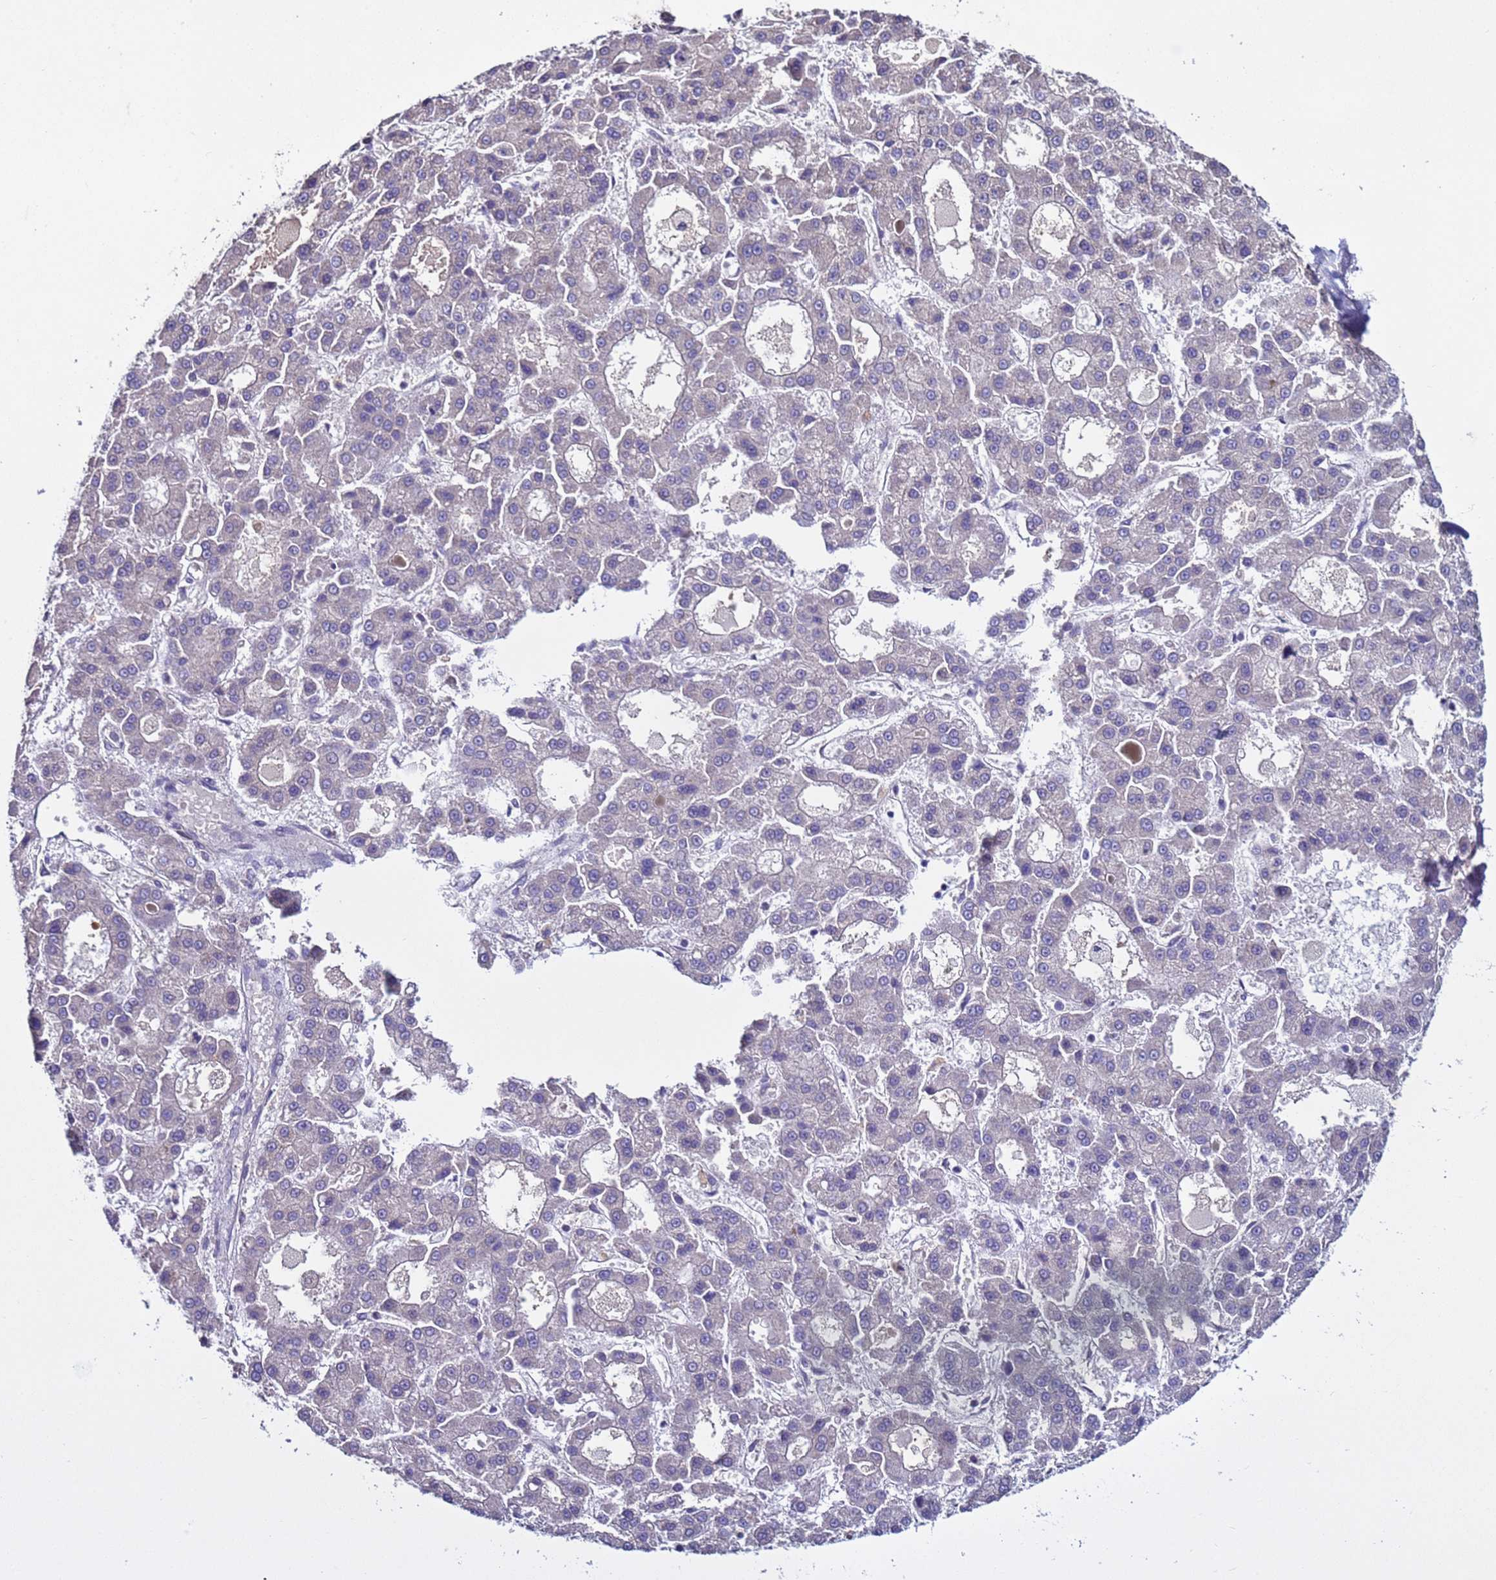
{"staining": {"intensity": "negative", "quantity": "none", "location": "none"}, "tissue": "liver cancer", "cell_type": "Tumor cells", "image_type": "cancer", "snomed": [{"axis": "morphology", "description": "Carcinoma, Hepatocellular, NOS"}, {"axis": "topography", "description": "Liver"}], "caption": "This image is of hepatocellular carcinoma (liver) stained with IHC to label a protein in brown with the nuclei are counter-stained blue. There is no expression in tumor cells.", "gene": "RABL2B", "patient": {"sex": "male", "age": 70}}